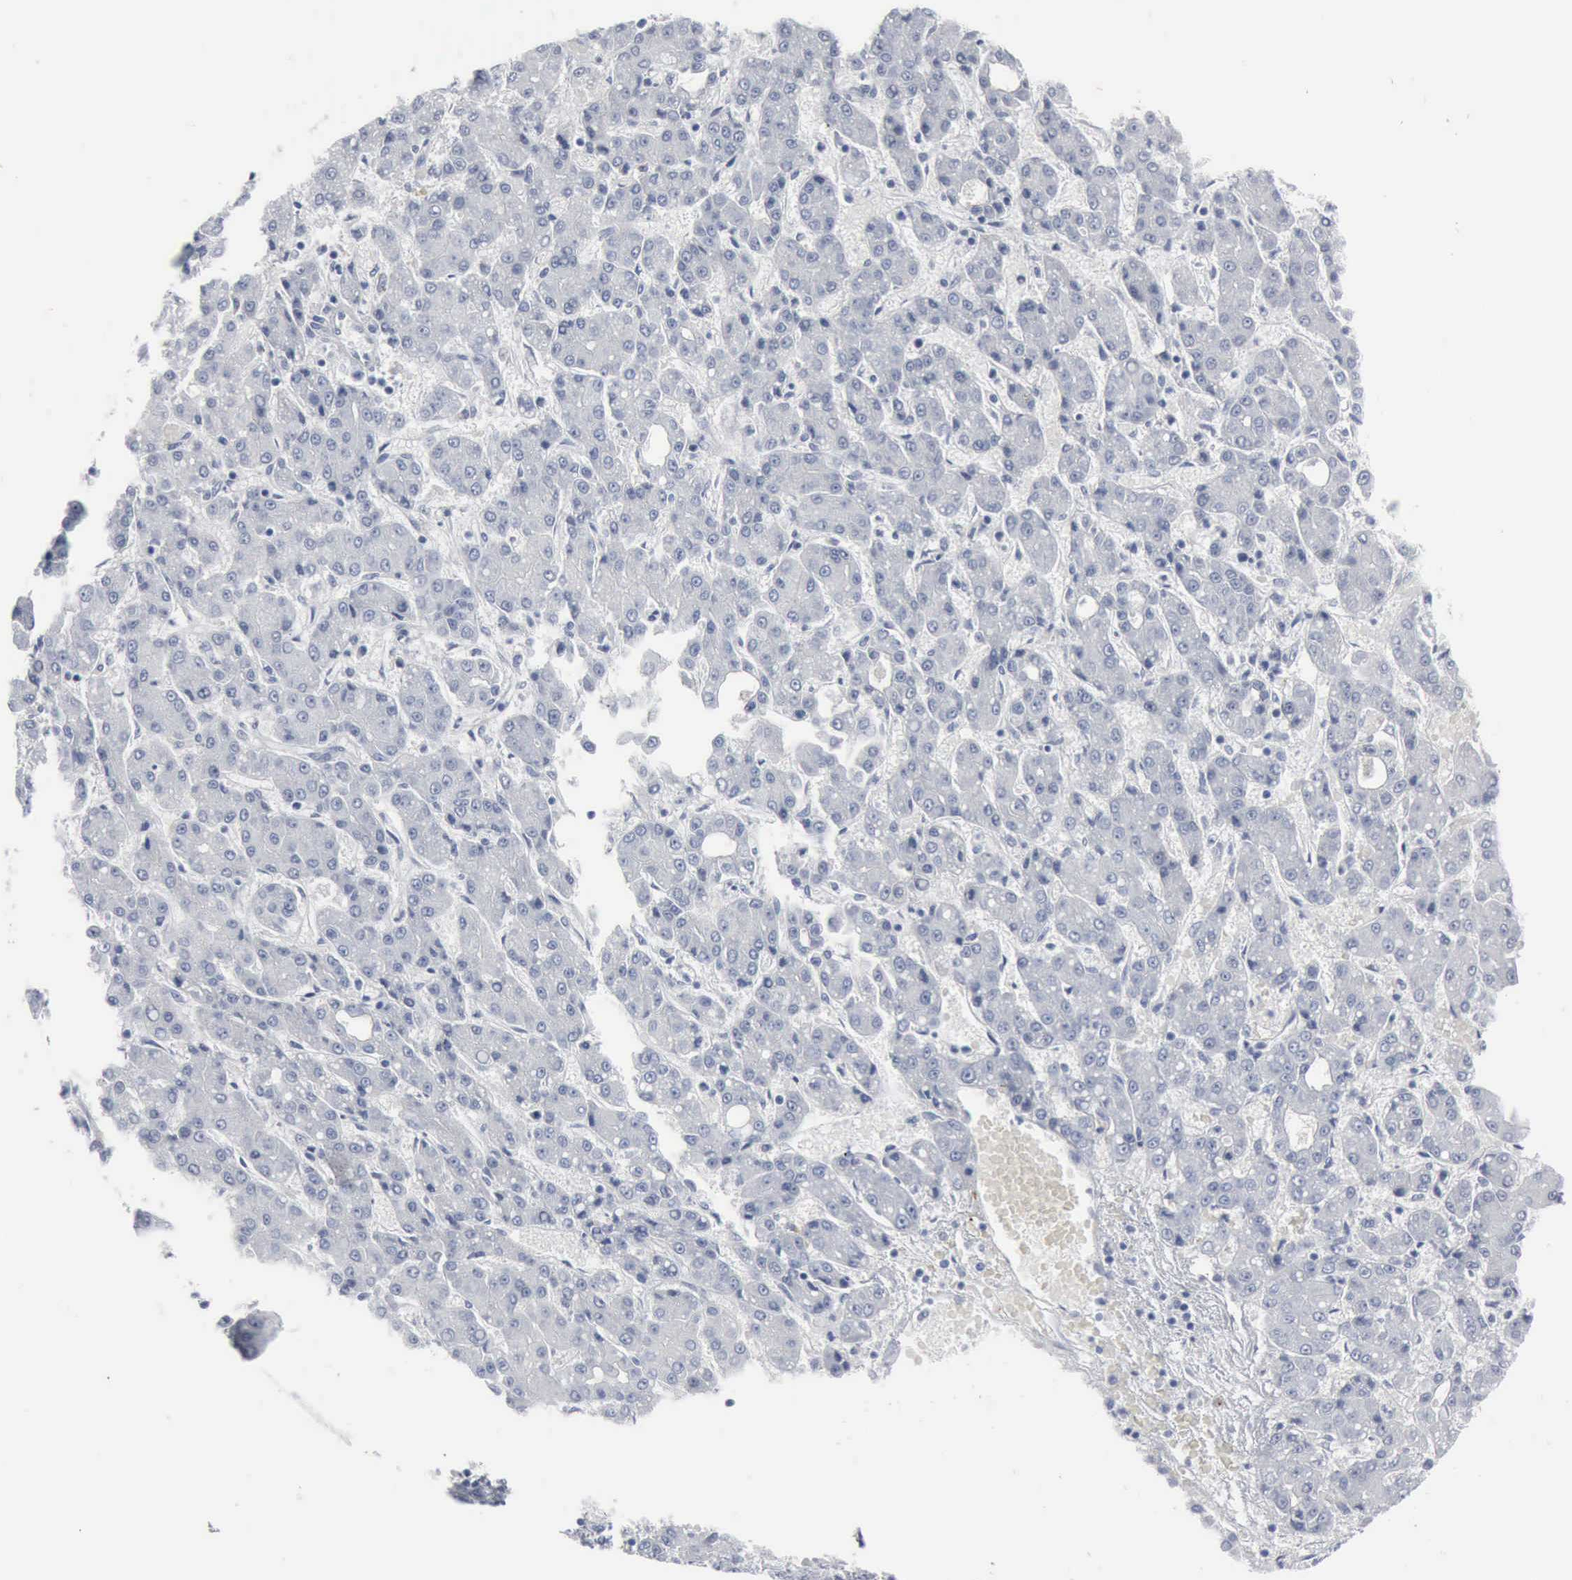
{"staining": {"intensity": "negative", "quantity": "none", "location": "none"}, "tissue": "liver cancer", "cell_type": "Tumor cells", "image_type": "cancer", "snomed": [{"axis": "morphology", "description": "Carcinoma, Hepatocellular, NOS"}, {"axis": "topography", "description": "Liver"}], "caption": "A high-resolution micrograph shows immunohistochemistry (IHC) staining of liver hepatocellular carcinoma, which shows no significant expression in tumor cells.", "gene": "DMD", "patient": {"sex": "male", "age": 69}}